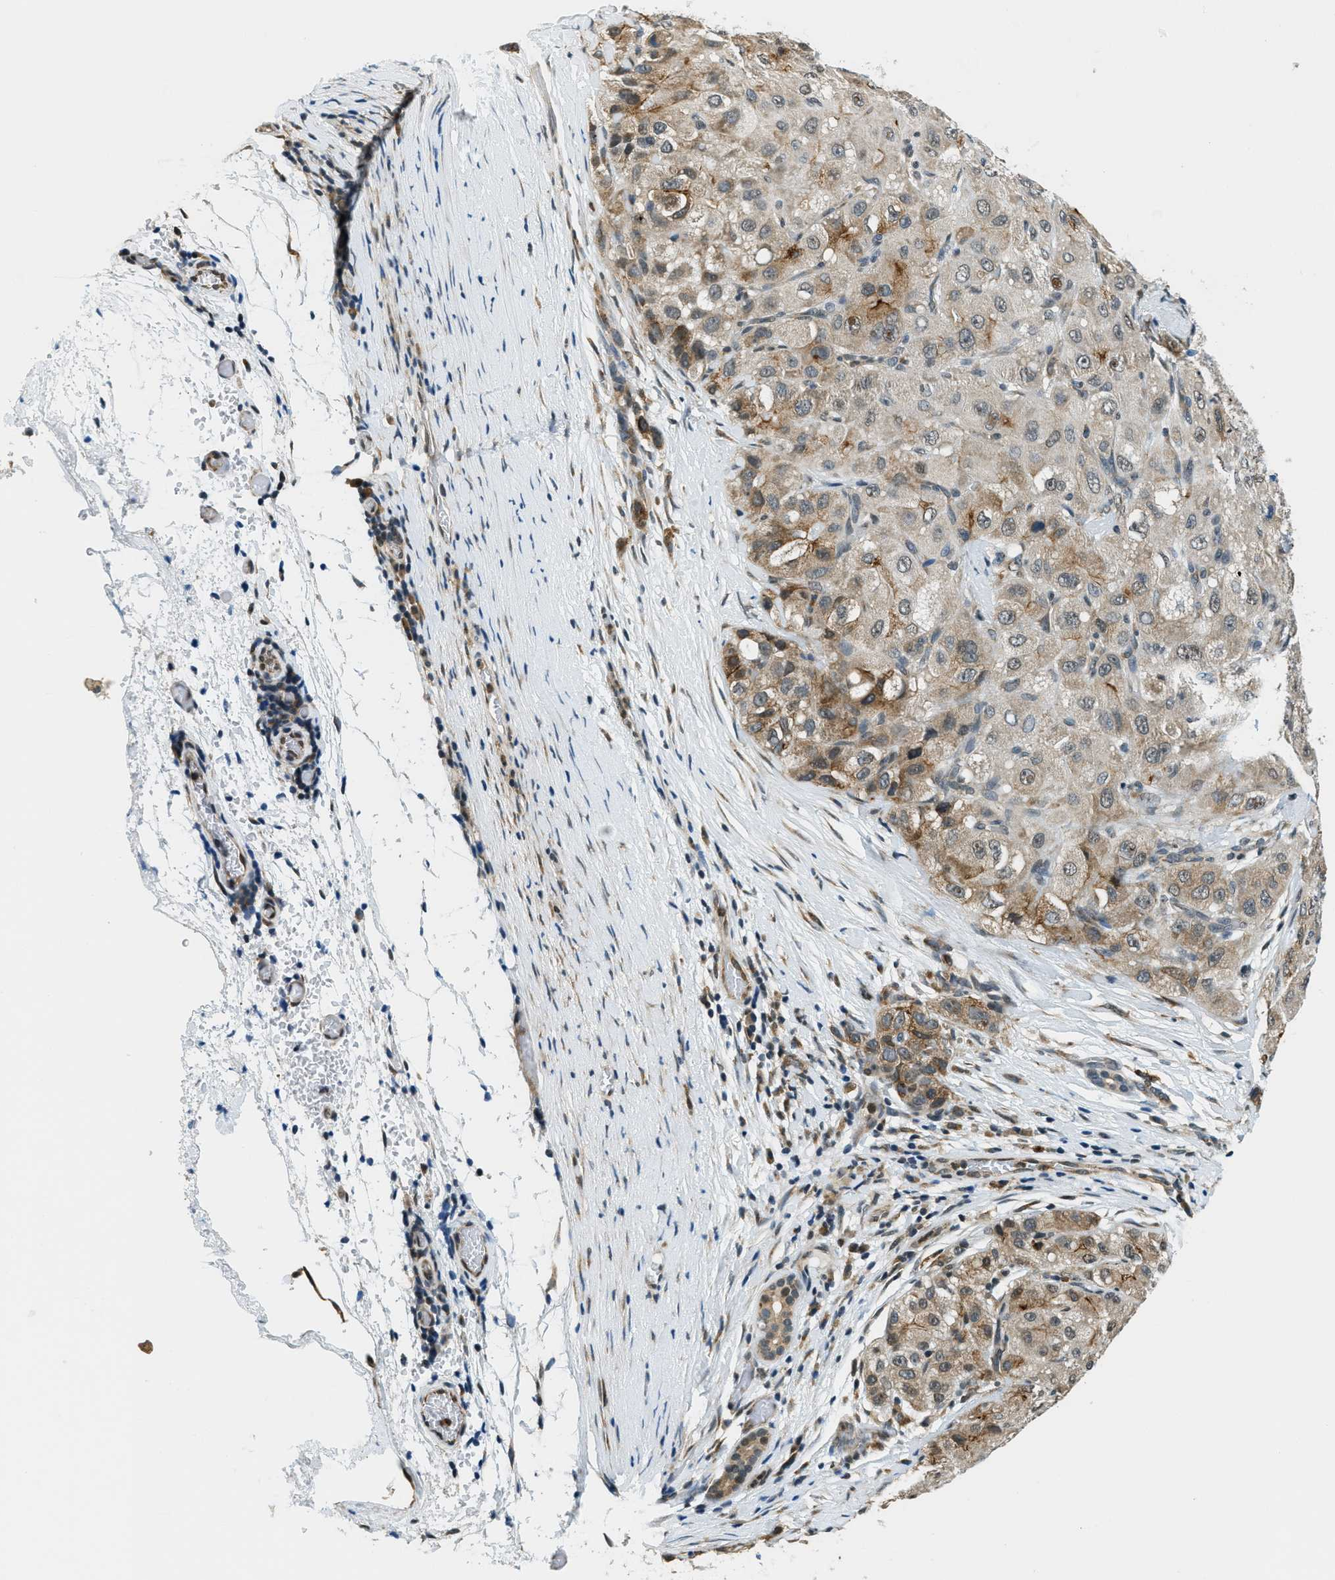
{"staining": {"intensity": "moderate", "quantity": "<25%", "location": "cytoplasmic/membranous"}, "tissue": "liver cancer", "cell_type": "Tumor cells", "image_type": "cancer", "snomed": [{"axis": "morphology", "description": "Carcinoma, Hepatocellular, NOS"}, {"axis": "topography", "description": "Liver"}], "caption": "Tumor cells exhibit low levels of moderate cytoplasmic/membranous expression in about <25% of cells in liver cancer. (DAB (3,3'-diaminobenzidine) IHC with brightfield microscopy, high magnification).", "gene": "RAB11FIP1", "patient": {"sex": "male", "age": 80}}